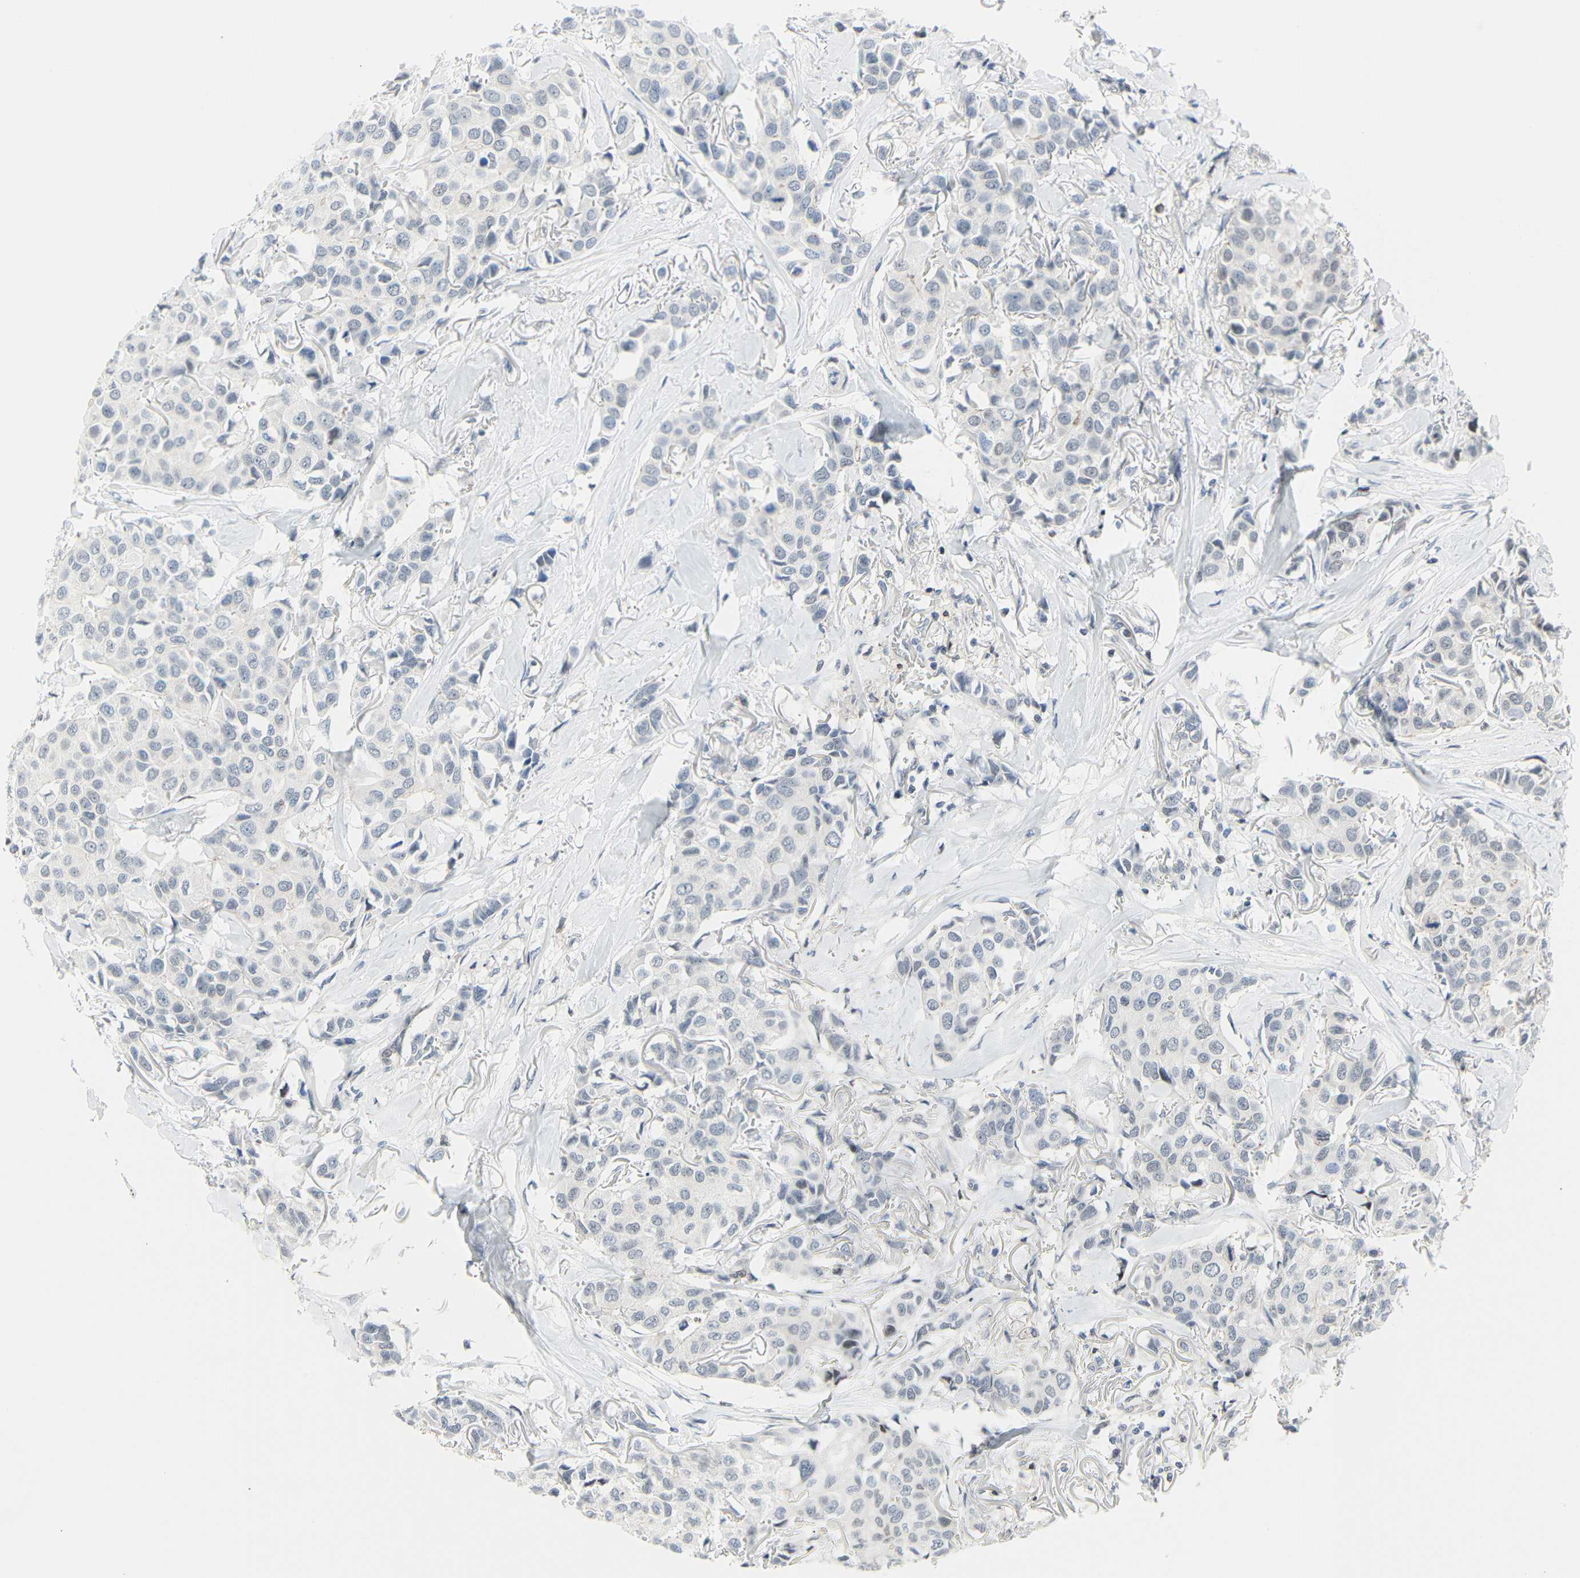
{"staining": {"intensity": "negative", "quantity": "none", "location": "none"}, "tissue": "breast cancer", "cell_type": "Tumor cells", "image_type": "cancer", "snomed": [{"axis": "morphology", "description": "Duct carcinoma"}, {"axis": "topography", "description": "Breast"}], "caption": "Tumor cells show no significant protein expression in intraductal carcinoma (breast). (Stains: DAB immunohistochemistry (IHC) with hematoxylin counter stain, Microscopy: brightfield microscopy at high magnification).", "gene": "IMPG2", "patient": {"sex": "female", "age": 80}}